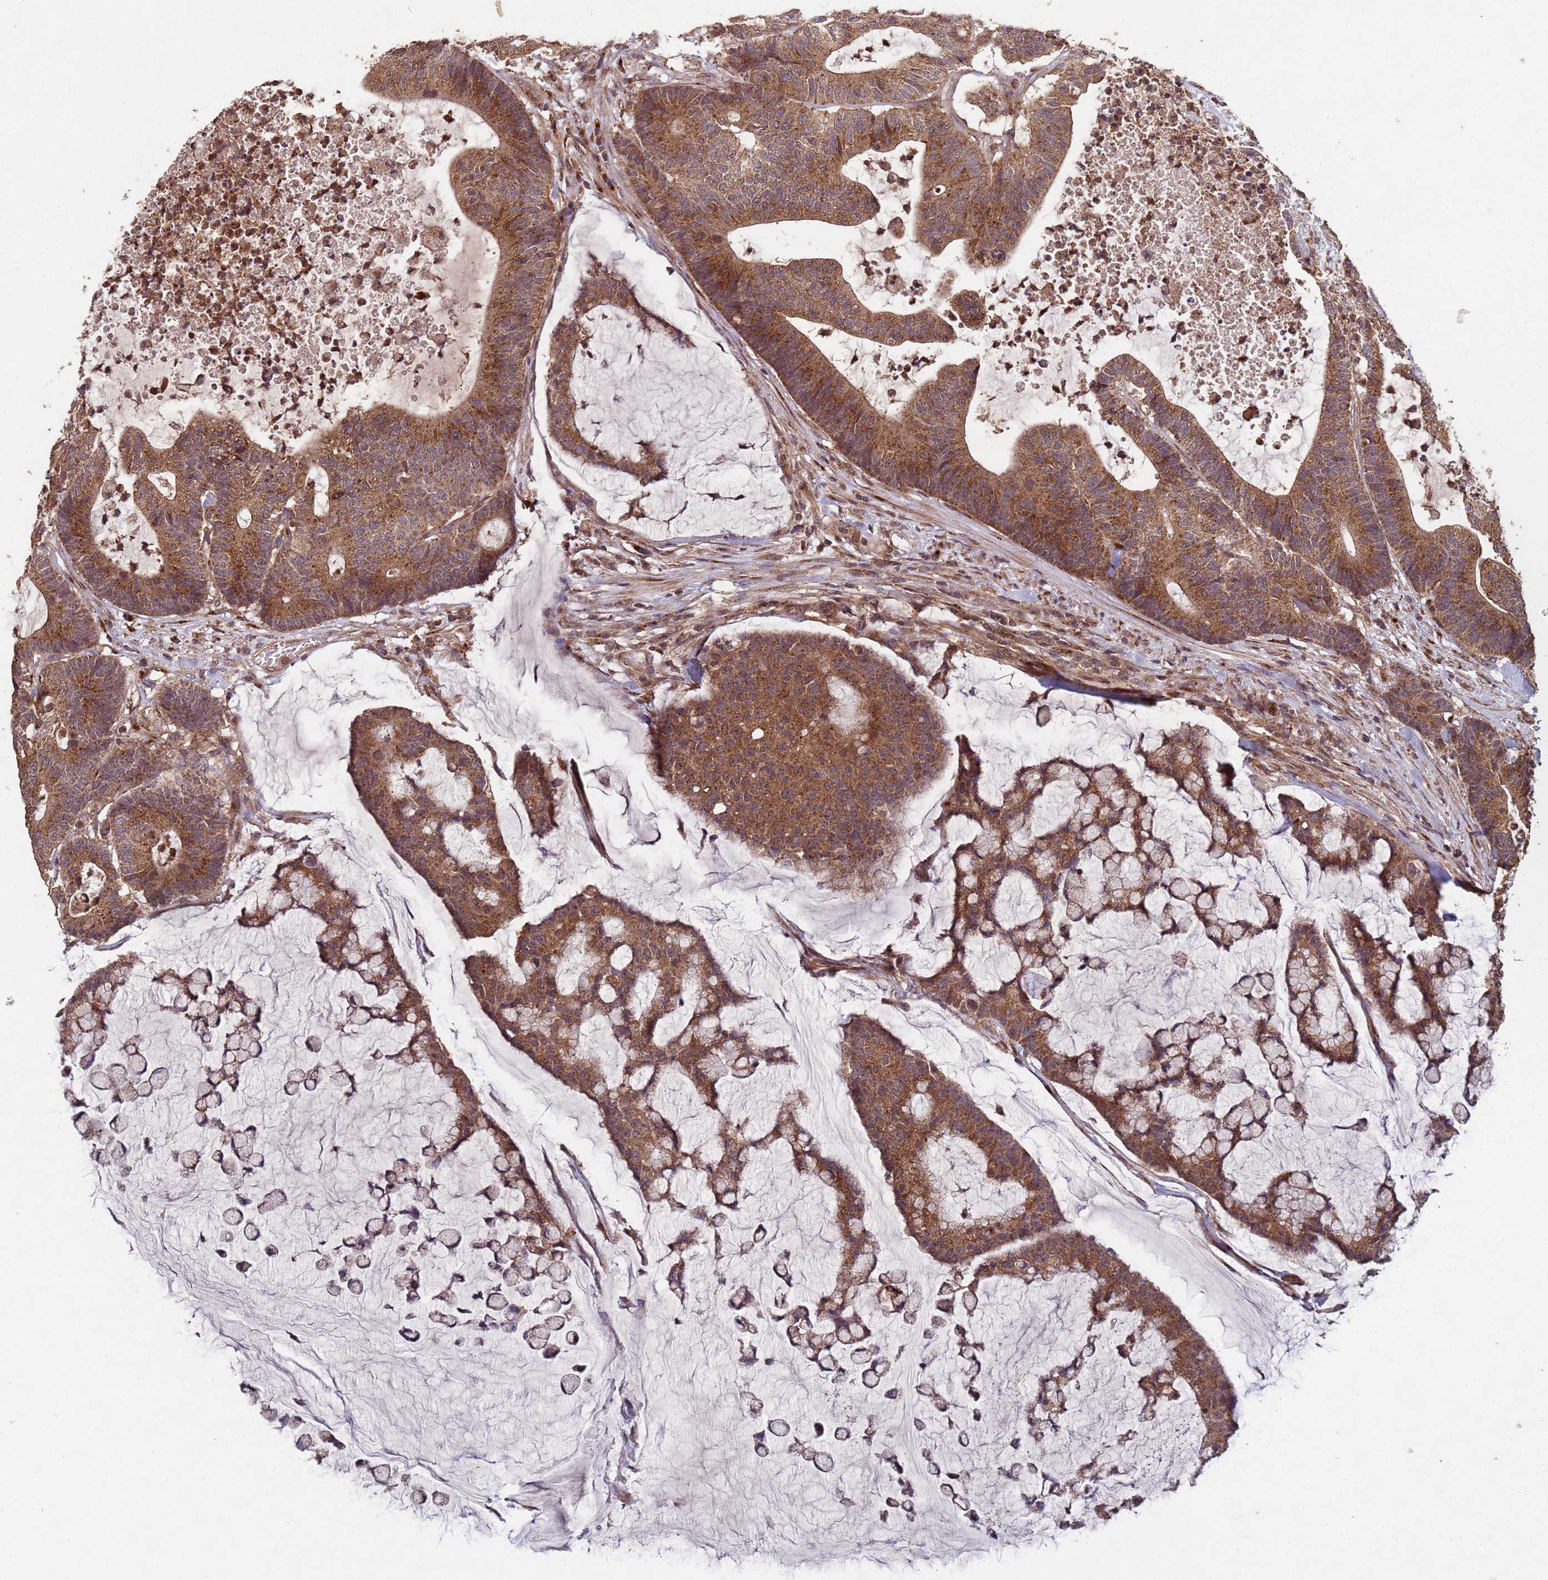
{"staining": {"intensity": "strong", "quantity": ">75%", "location": "cytoplasmic/membranous"}, "tissue": "colorectal cancer", "cell_type": "Tumor cells", "image_type": "cancer", "snomed": [{"axis": "morphology", "description": "Adenocarcinoma, NOS"}, {"axis": "topography", "description": "Colon"}], "caption": "A high-resolution micrograph shows immunohistochemistry staining of colorectal cancer (adenocarcinoma), which displays strong cytoplasmic/membranous positivity in about >75% of tumor cells.", "gene": "FASTKD1", "patient": {"sex": "female", "age": 84}}